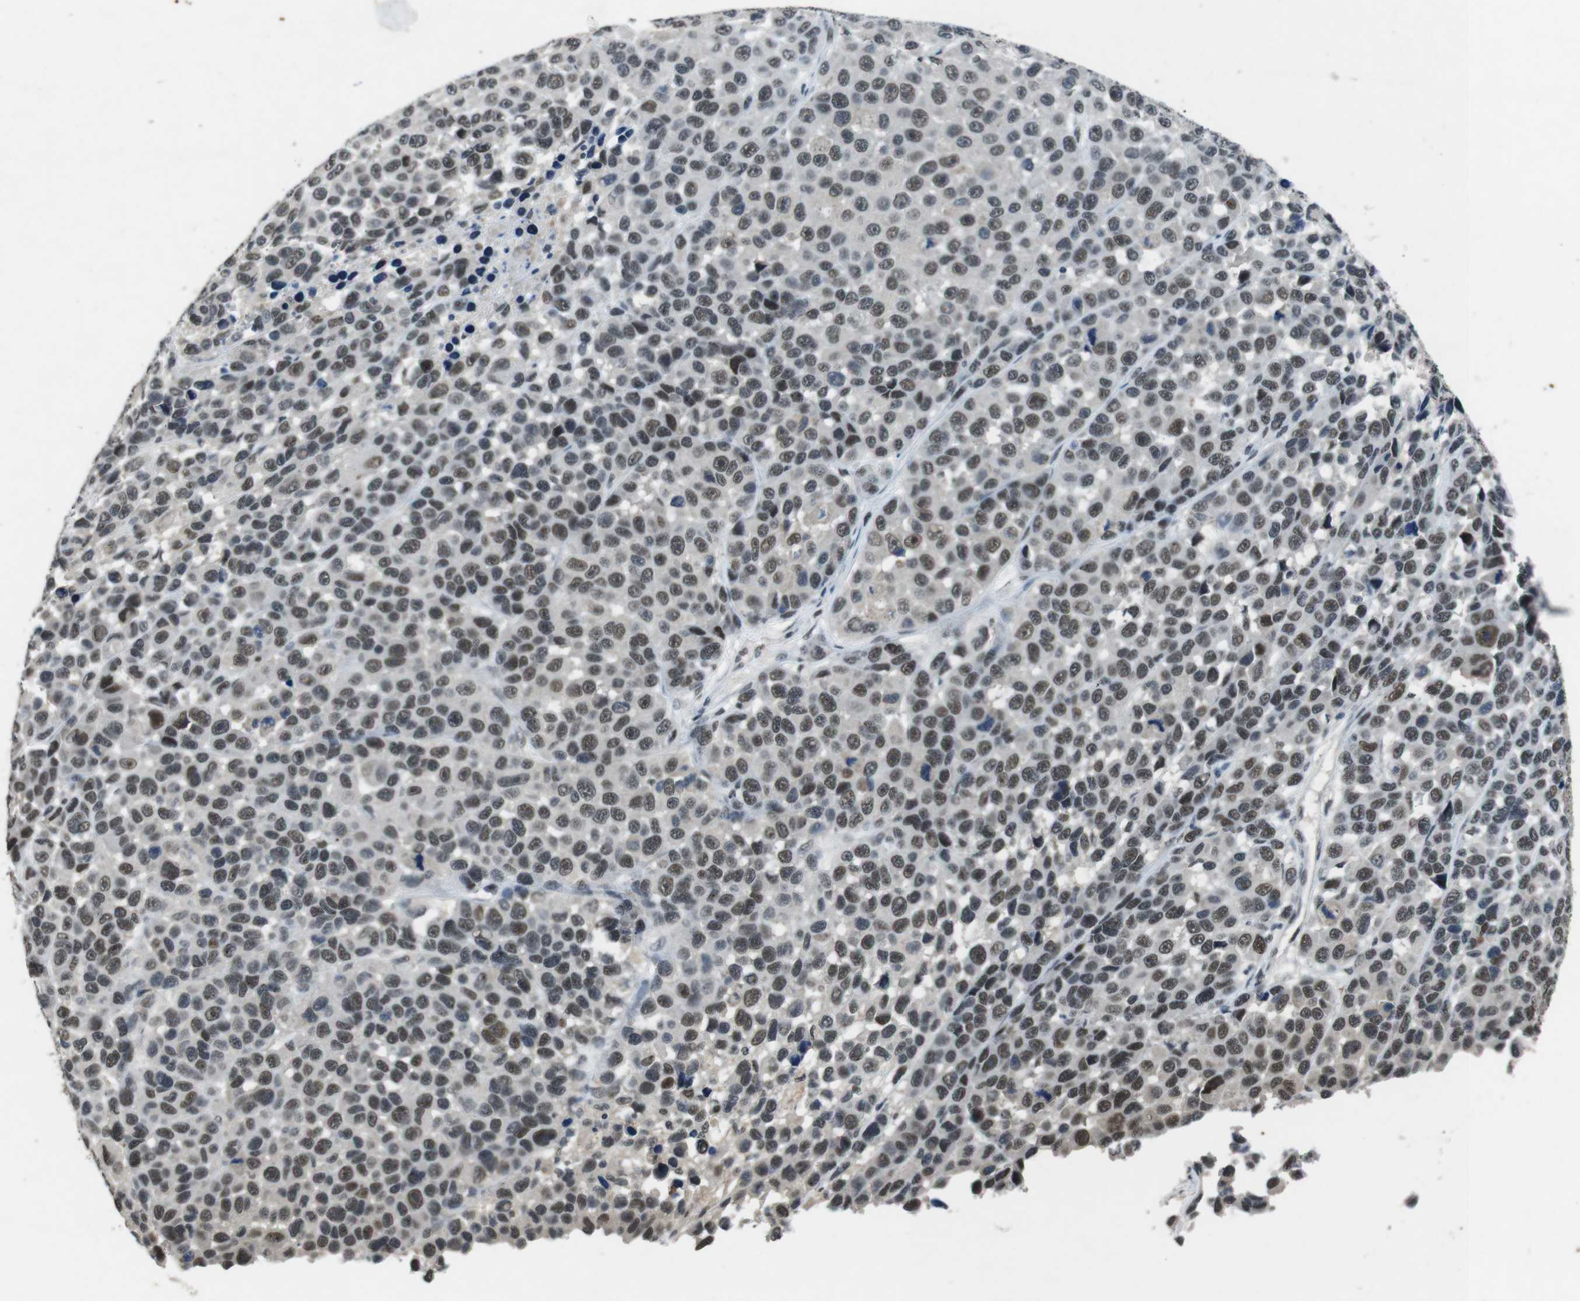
{"staining": {"intensity": "moderate", "quantity": "25%-75%", "location": "nuclear"}, "tissue": "melanoma", "cell_type": "Tumor cells", "image_type": "cancer", "snomed": [{"axis": "morphology", "description": "Malignant melanoma, NOS"}, {"axis": "topography", "description": "Skin"}], "caption": "Human melanoma stained for a protein (brown) displays moderate nuclear positive positivity in about 25%-75% of tumor cells.", "gene": "USP7", "patient": {"sex": "male", "age": 53}}